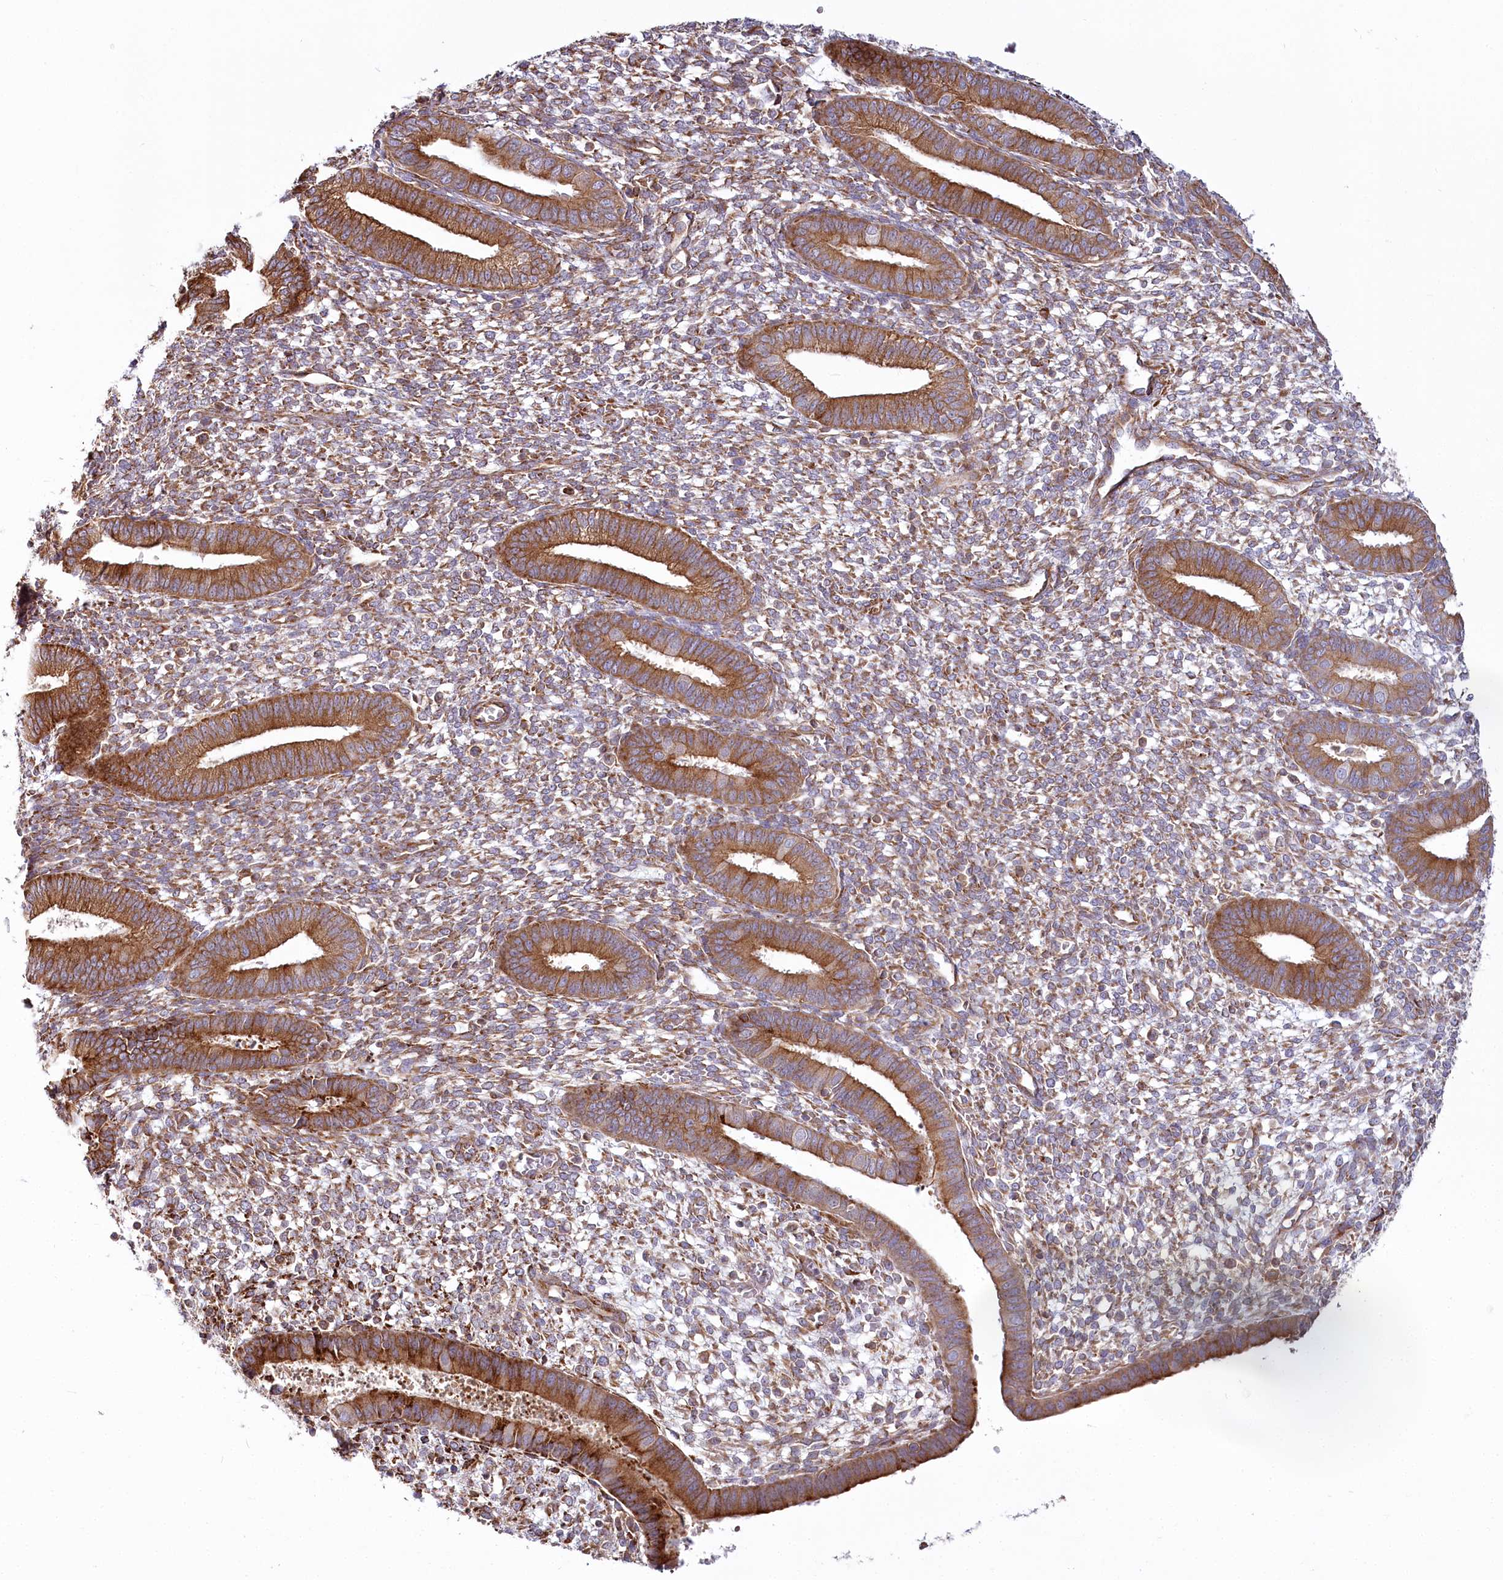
{"staining": {"intensity": "moderate", "quantity": ">75%", "location": "cytoplasmic/membranous"}, "tissue": "endometrium", "cell_type": "Cells in endometrial stroma", "image_type": "normal", "snomed": [{"axis": "morphology", "description": "Normal tissue, NOS"}, {"axis": "topography", "description": "Endometrium"}], "caption": "DAB immunohistochemical staining of unremarkable human endometrium shows moderate cytoplasmic/membranous protein positivity in approximately >75% of cells in endometrial stroma.", "gene": "POGLUT1", "patient": {"sex": "female", "age": 46}}